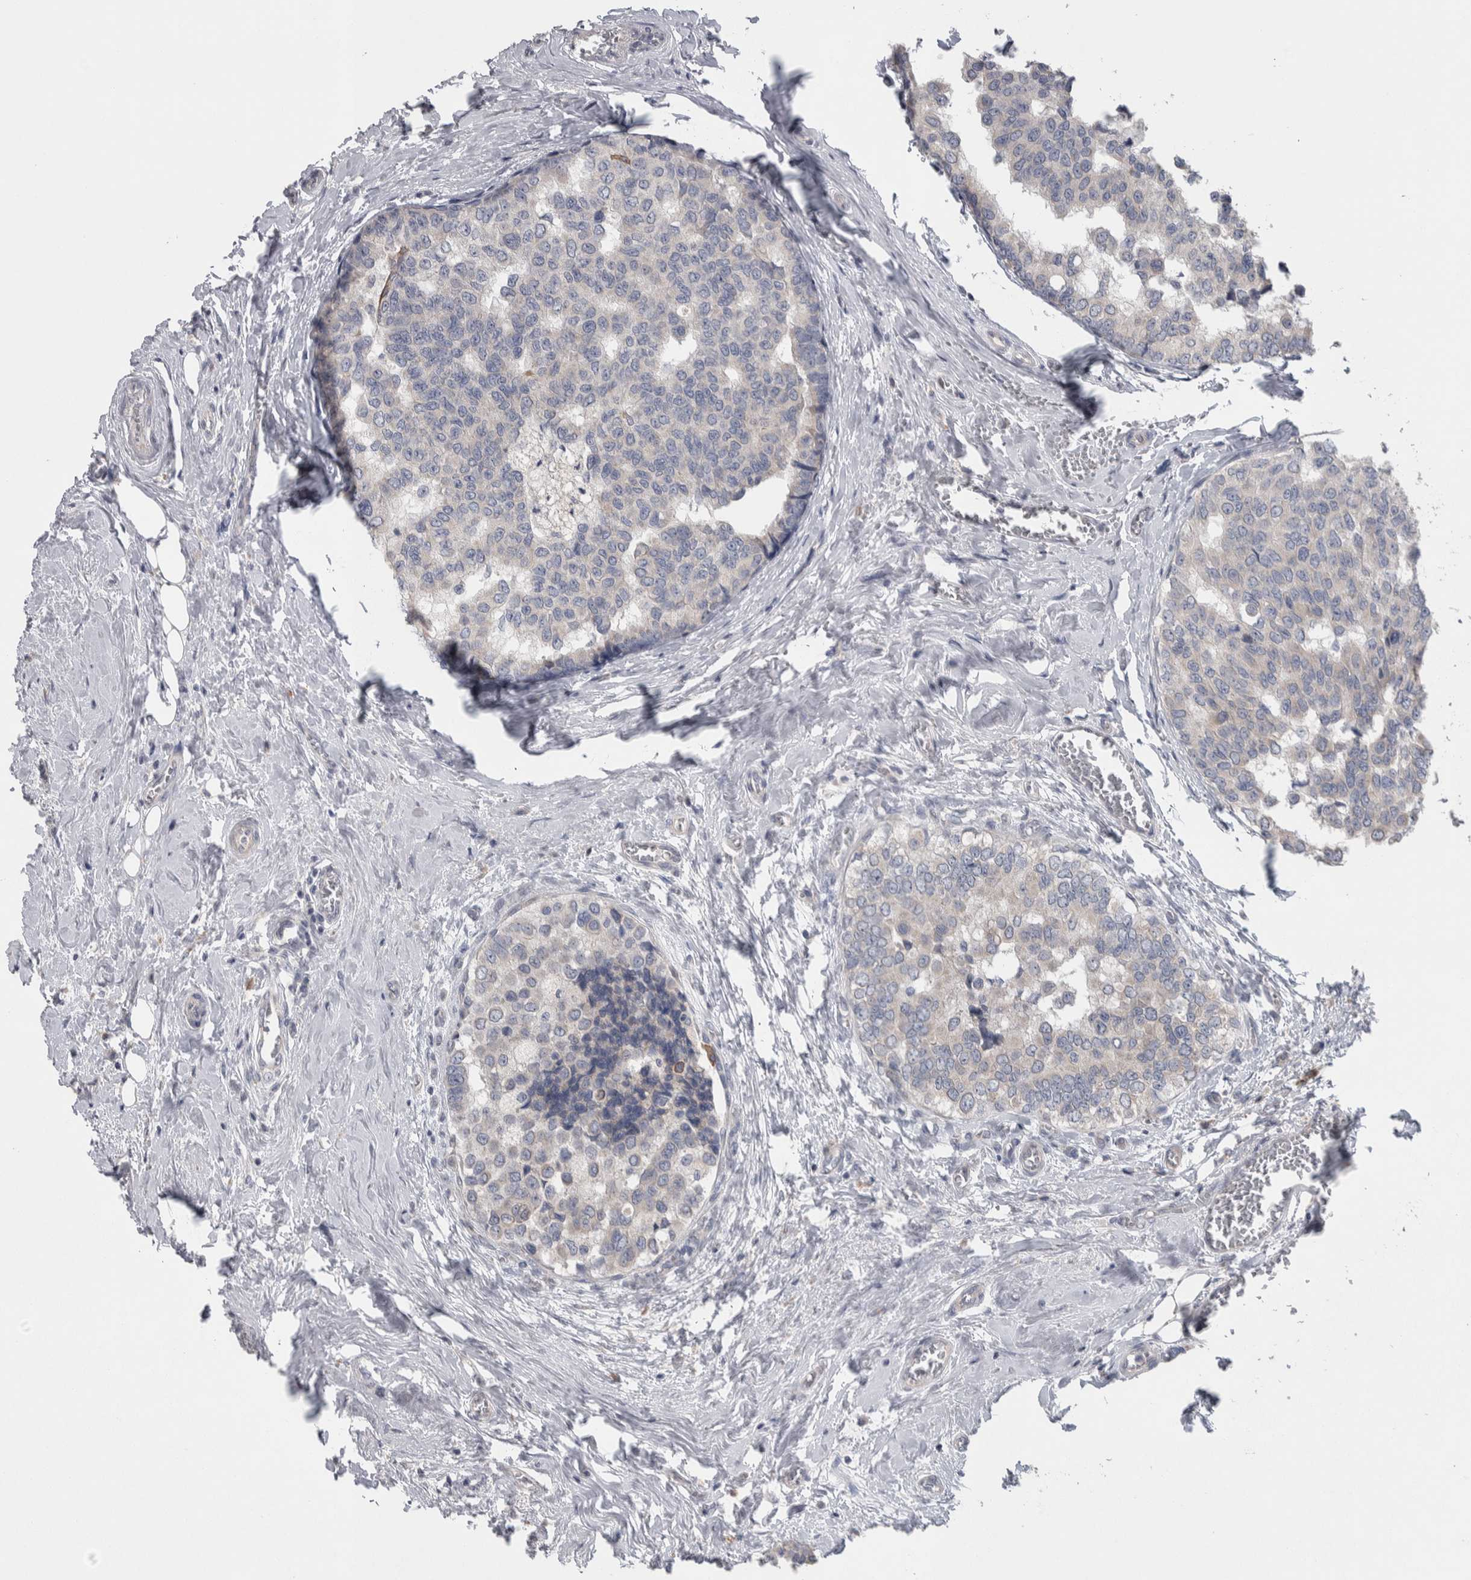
{"staining": {"intensity": "negative", "quantity": "none", "location": "none"}, "tissue": "breast cancer", "cell_type": "Tumor cells", "image_type": "cancer", "snomed": [{"axis": "morphology", "description": "Normal tissue, NOS"}, {"axis": "morphology", "description": "Duct carcinoma"}, {"axis": "topography", "description": "Breast"}], "caption": "The histopathology image exhibits no significant positivity in tumor cells of breast intraductal carcinoma.", "gene": "SRP68", "patient": {"sex": "female", "age": 43}}